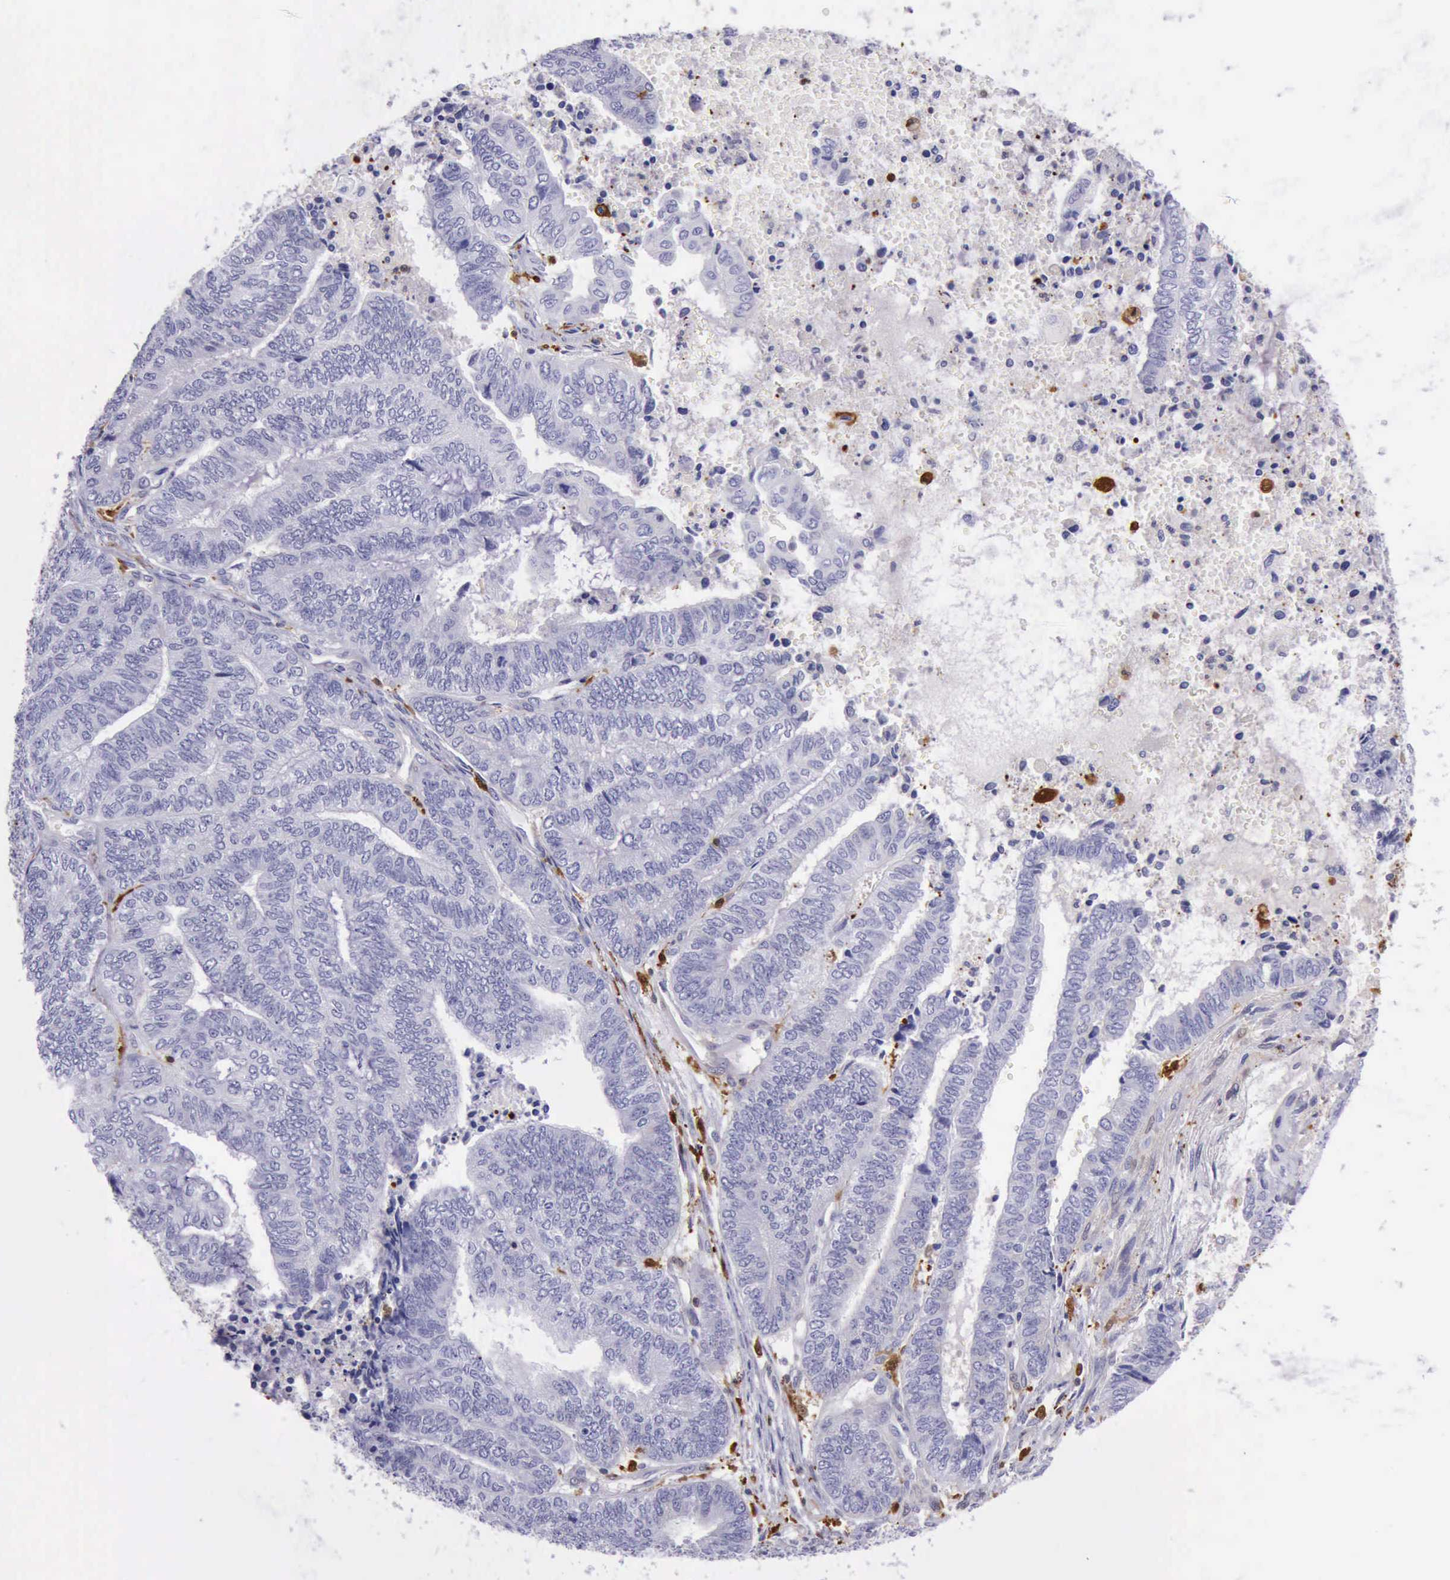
{"staining": {"intensity": "negative", "quantity": "none", "location": "none"}, "tissue": "endometrial cancer", "cell_type": "Tumor cells", "image_type": "cancer", "snomed": [{"axis": "morphology", "description": "Adenocarcinoma, NOS"}, {"axis": "topography", "description": "Uterus"}, {"axis": "topography", "description": "Endometrium"}], "caption": "This image is of endometrial adenocarcinoma stained with immunohistochemistry to label a protein in brown with the nuclei are counter-stained blue. There is no expression in tumor cells.", "gene": "TYMP", "patient": {"sex": "female", "age": 70}}